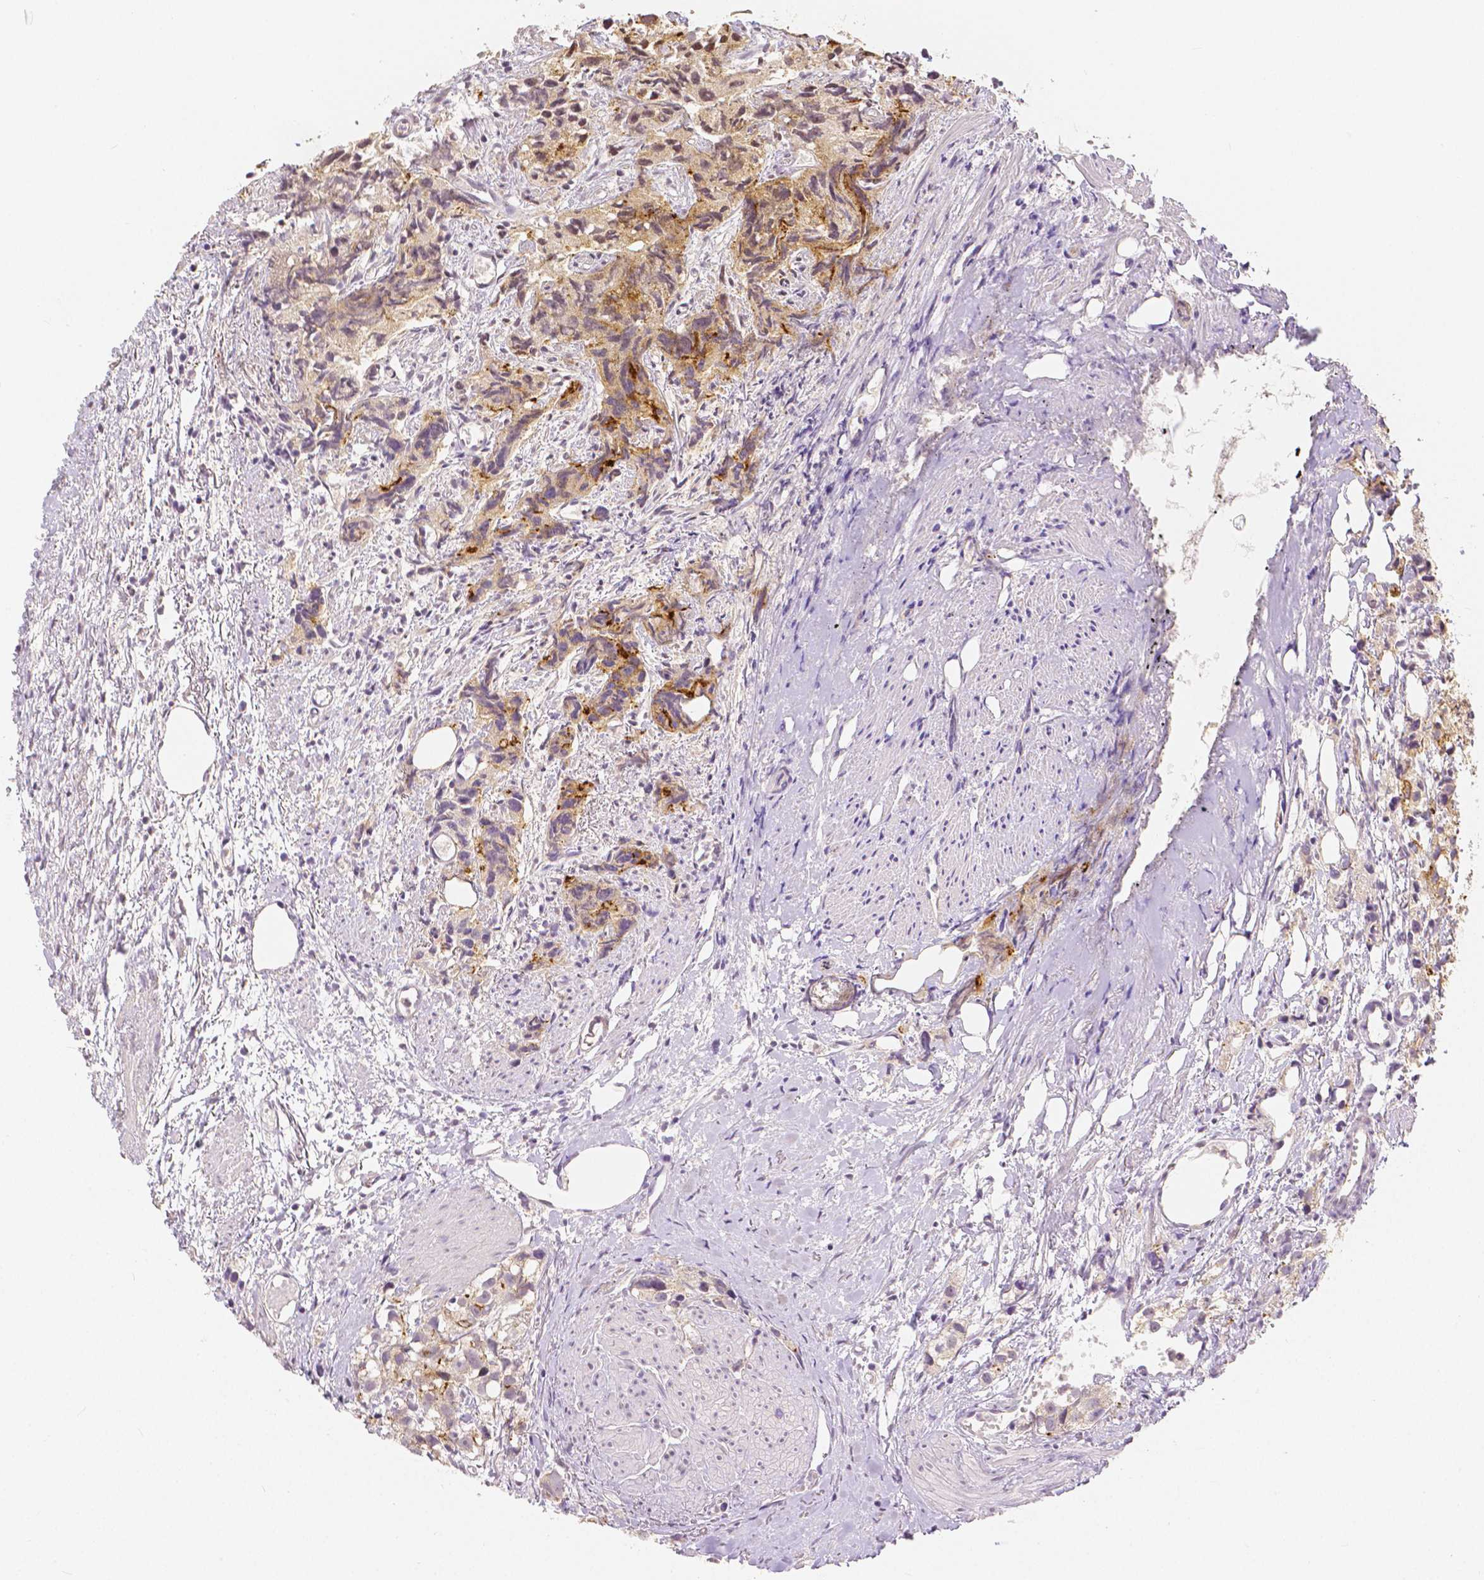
{"staining": {"intensity": "weak", "quantity": "25%-75%", "location": "cytoplasmic/membranous"}, "tissue": "prostate cancer", "cell_type": "Tumor cells", "image_type": "cancer", "snomed": [{"axis": "morphology", "description": "Adenocarcinoma, High grade"}, {"axis": "topography", "description": "Prostate"}], "caption": "Weak cytoplasmic/membranous staining for a protein is seen in approximately 25%-75% of tumor cells of adenocarcinoma (high-grade) (prostate) using immunohistochemistry (IHC).", "gene": "OCLN", "patient": {"sex": "male", "age": 68}}